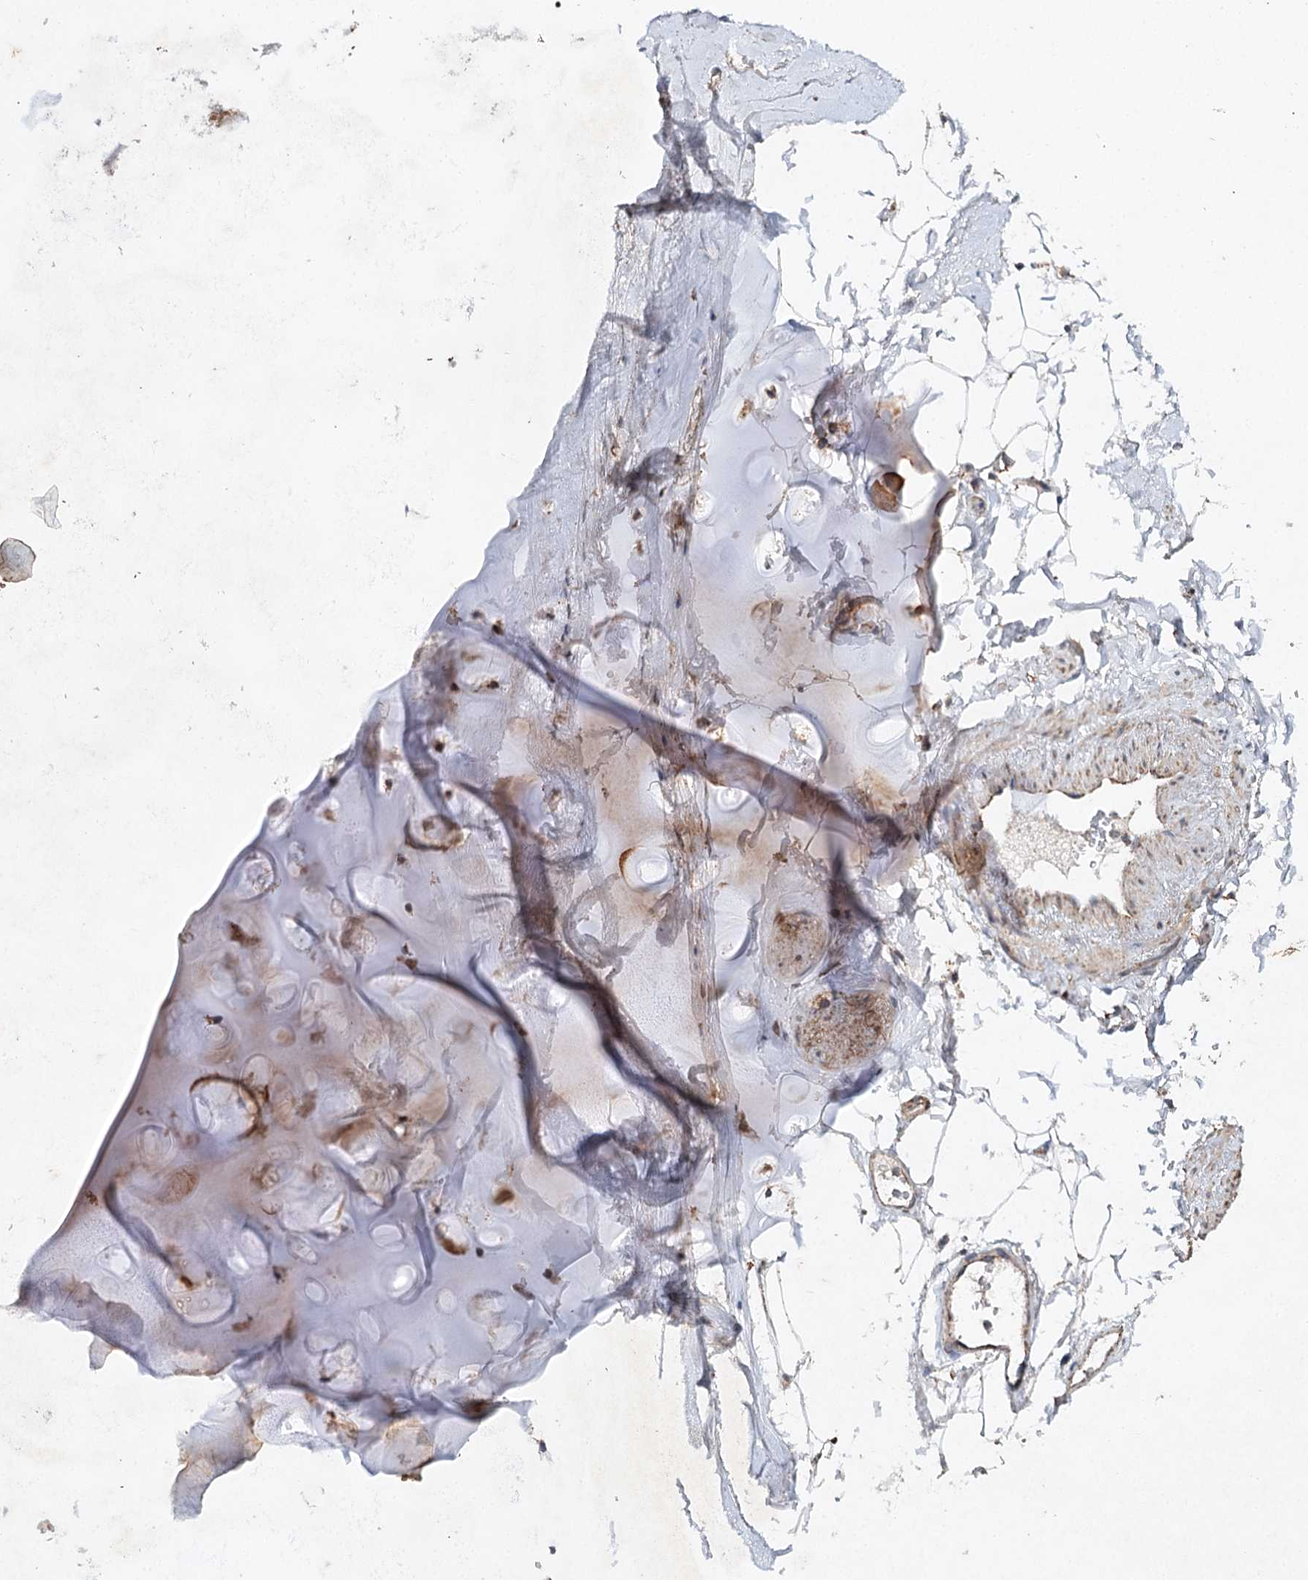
{"staining": {"intensity": "negative", "quantity": "none", "location": "none"}, "tissue": "adipose tissue", "cell_type": "Adipocytes", "image_type": "normal", "snomed": [{"axis": "morphology", "description": "Normal tissue, NOS"}, {"axis": "topography", "description": "Cartilage tissue"}, {"axis": "topography", "description": "Bronchus"}], "caption": "High magnification brightfield microscopy of unremarkable adipose tissue stained with DAB (brown) and counterstained with hematoxylin (blue): adipocytes show no significant positivity. (Brightfield microscopy of DAB immunohistochemistry (IHC) at high magnification).", "gene": "PIK3CB", "patient": {"sex": "female", "age": 73}}